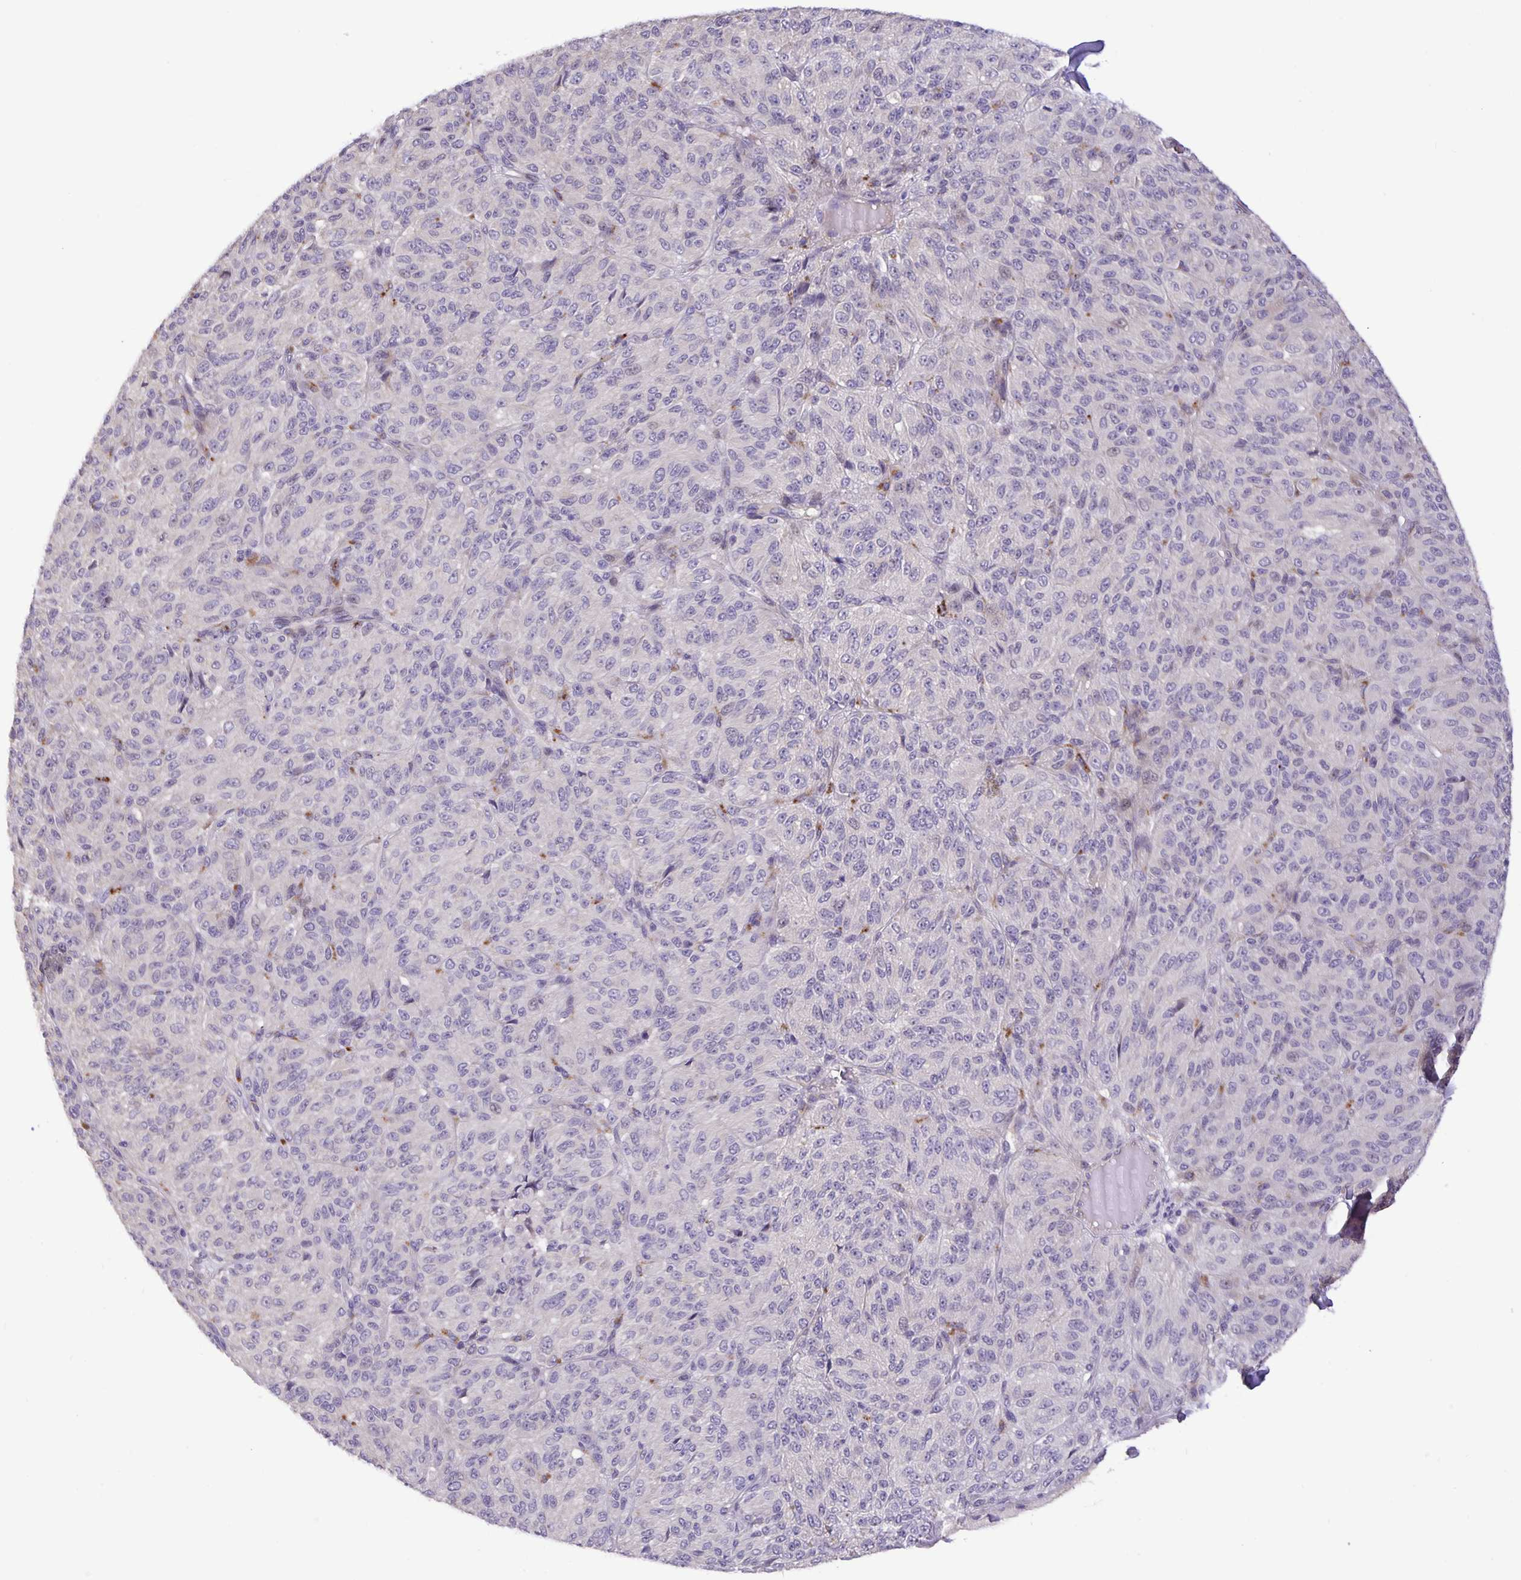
{"staining": {"intensity": "negative", "quantity": "none", "location": "none"}, "tissue": "melanoma", "cell_type": "Tumor cells", "image_type": "cancer", "snomed": [{"axis": "morphology", "description": "Malignant melanoma, Metastatic site"}, {"axis": "topography", "description": "Brain"}], "caption": "Malignant melanoma (metastatic site) was stained to show a protein in brown. There is no significant positivity in tumor cells.", "gene": "EML6", "patient": {"sex": "female", "age": 56}}